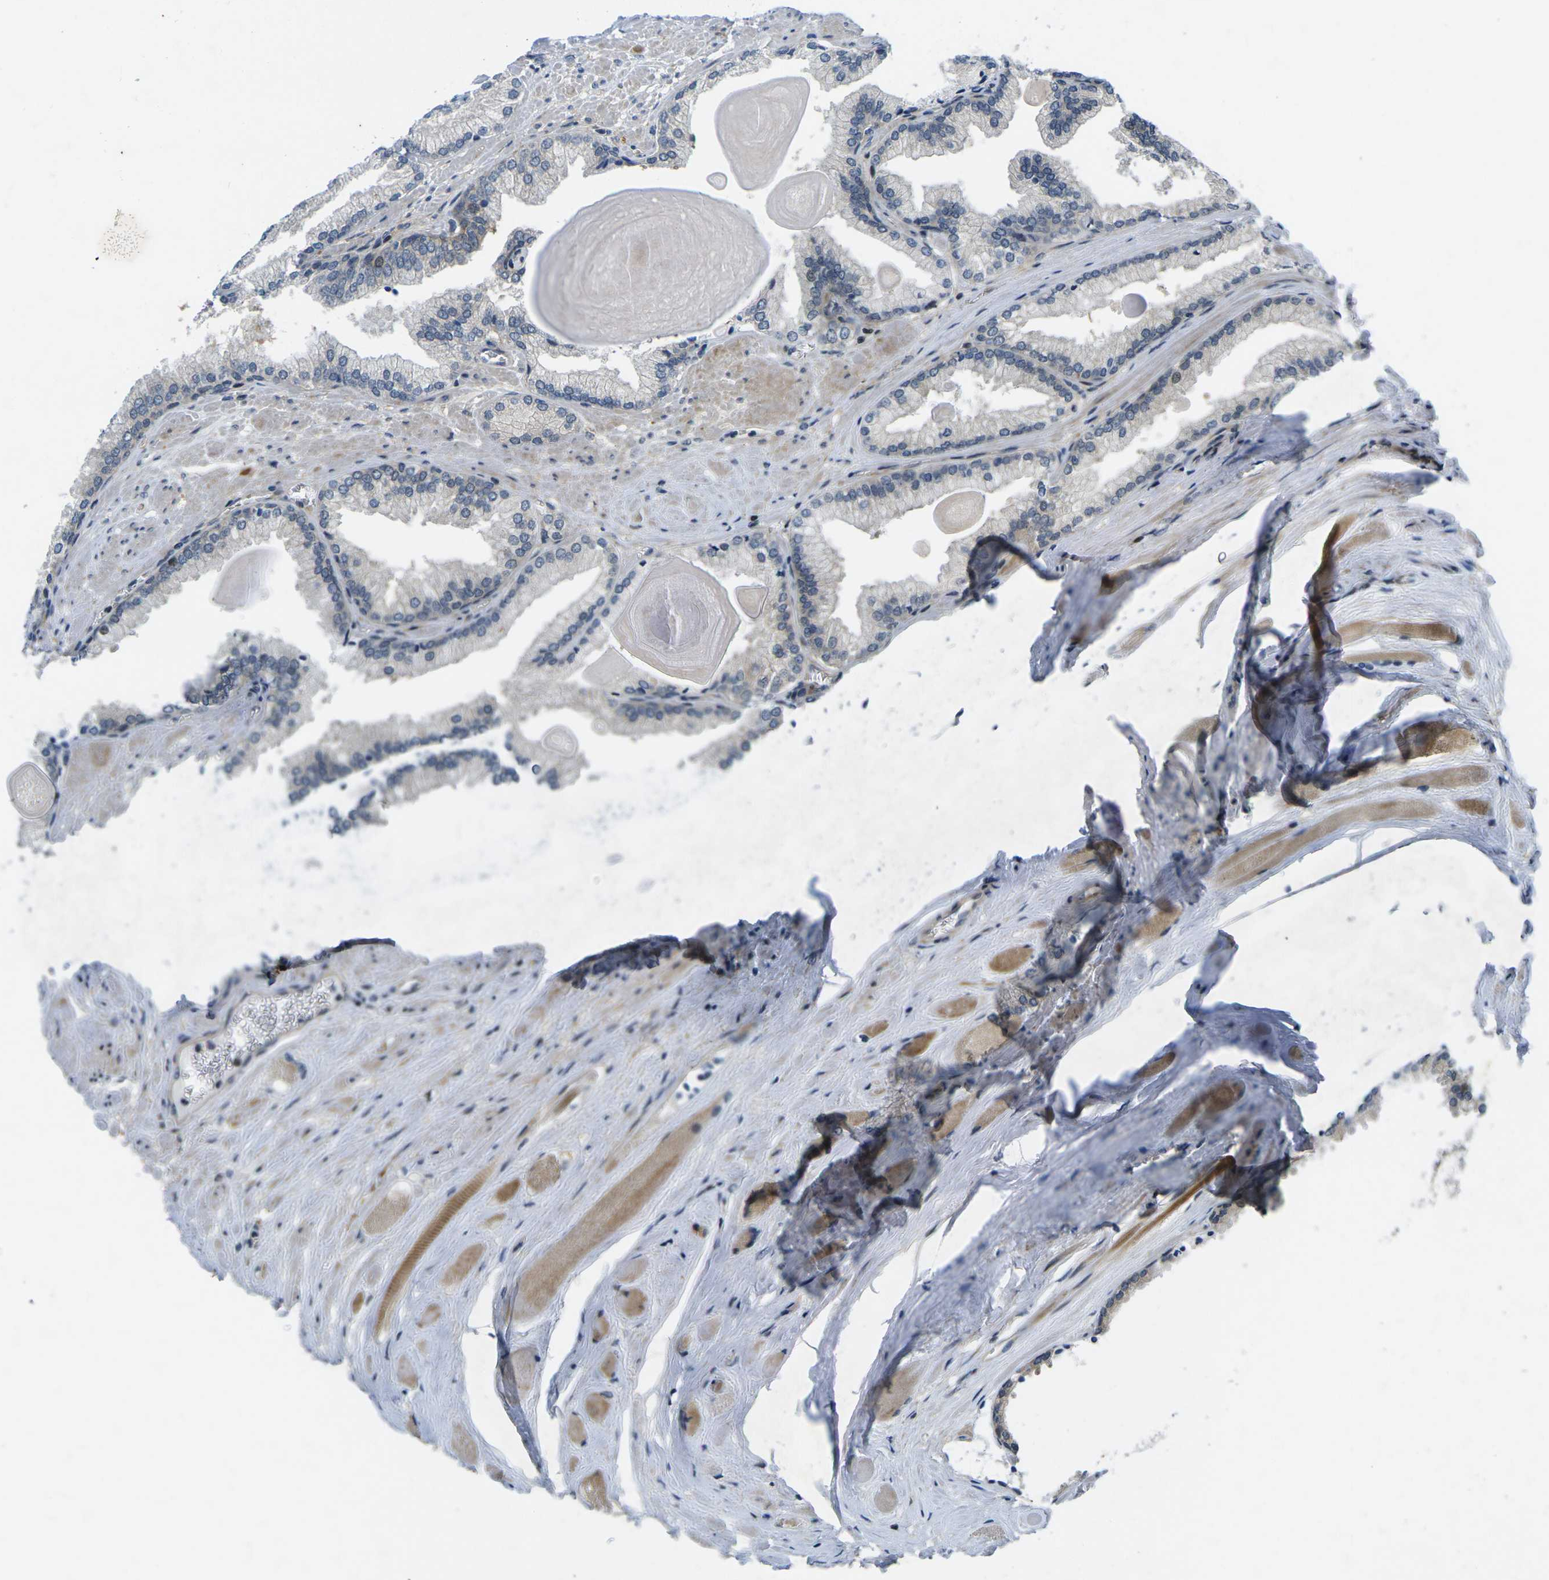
{"staining": {"intensity": "negative", "quantity": "none", "location": "none"}, "tissue": "prostate cancer", "cell_type": "Tumor cells", "image_type": "cancer", "snomed": [{"axis": "morphology", "description": "Adenocarcinoma, Low grade"}, {"axis": "topography", "description": "Prostate"}], "caption": "Immunohistochemical staining of adenocarcinoma (low-grade) (prostate) demonstrates no significant staining in tumor cells.", "gene": "ROBO2", "patient": {"sex": "male", "age": 59}}